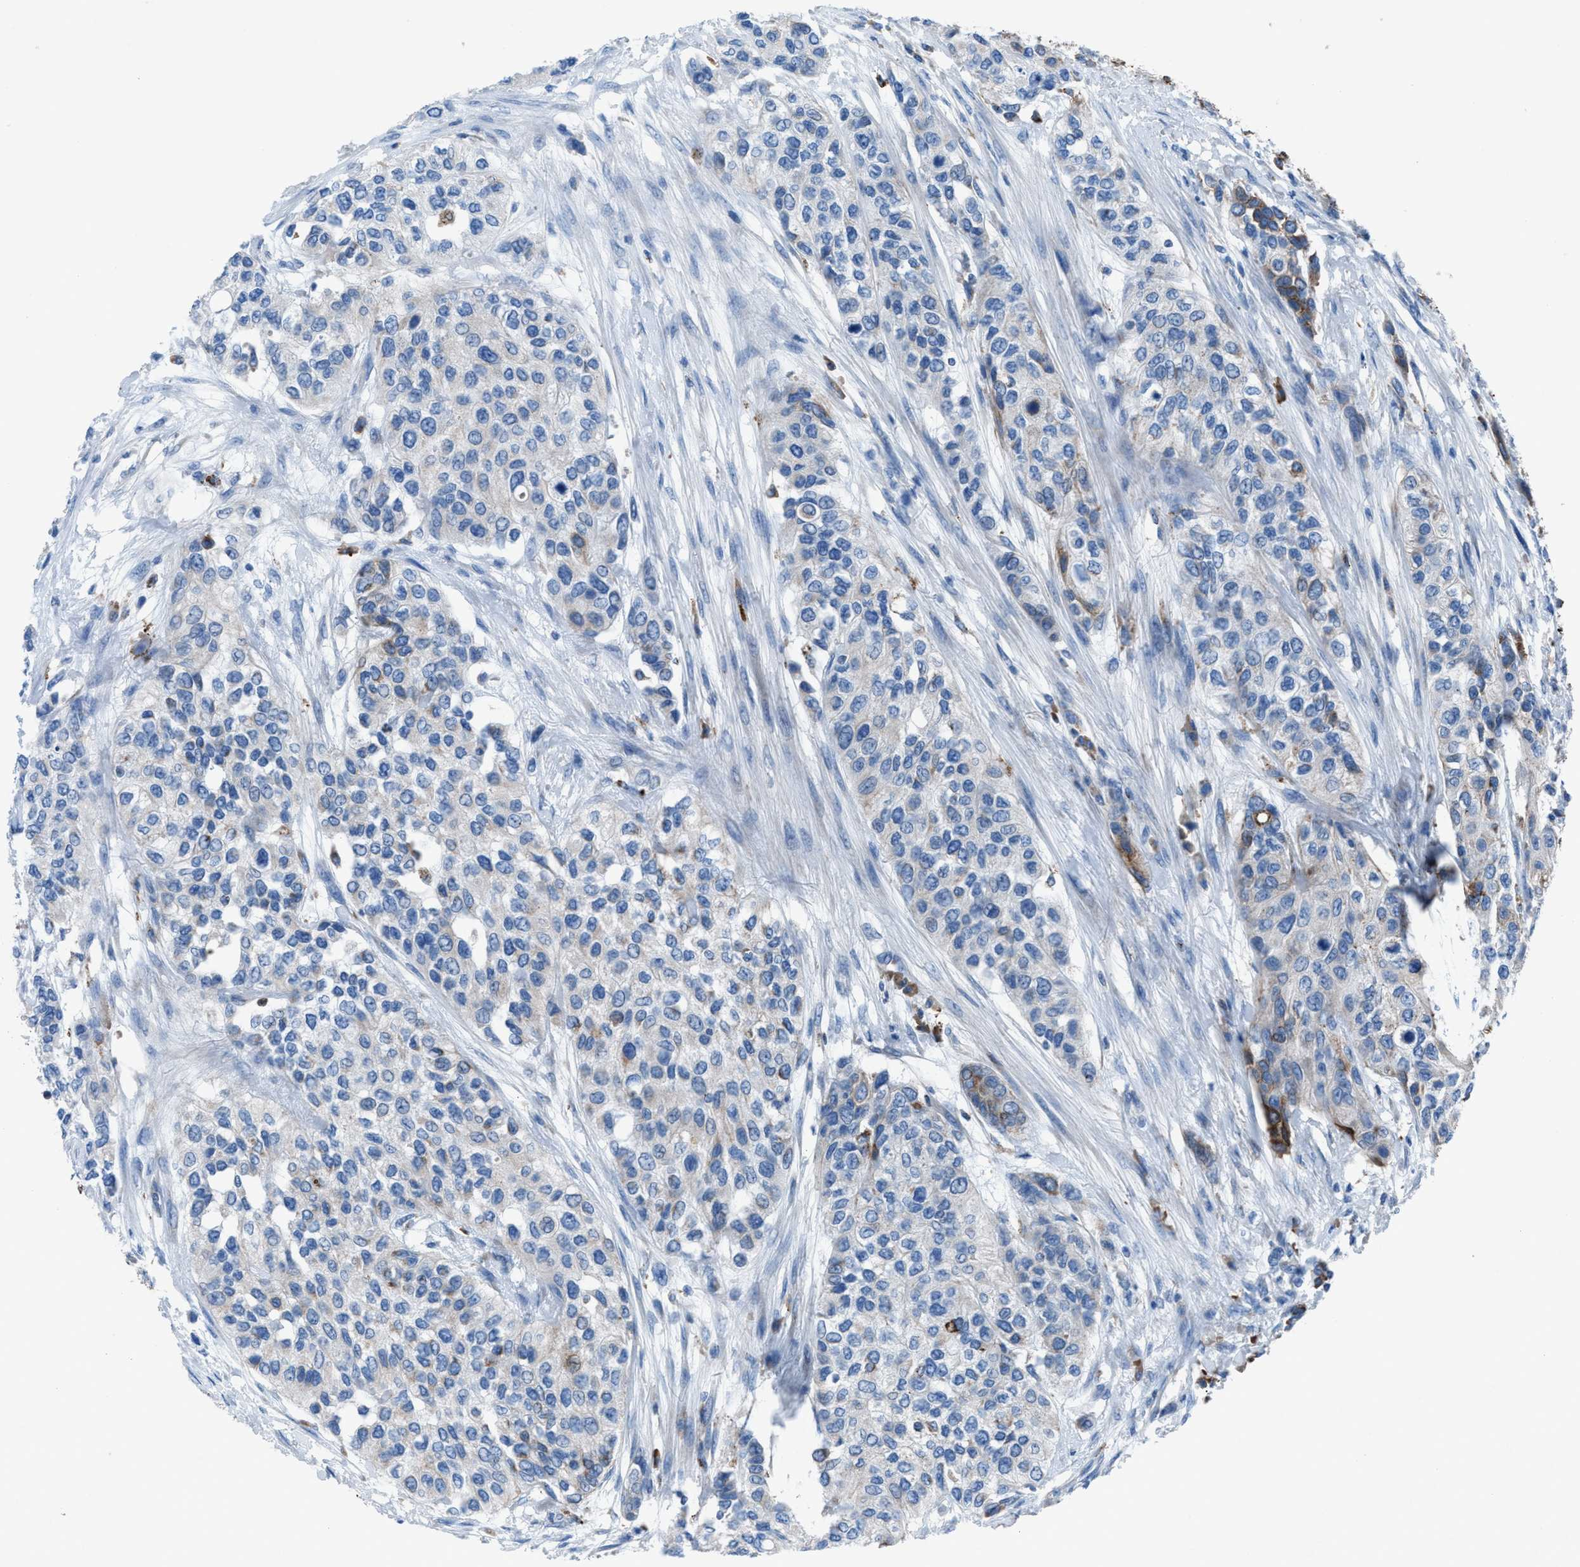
{"staining": {"intensity": "negative", "quantity": "none", "location": "none"}, "tissue": "urothelial cancer", "cell_type": "Tumor cells", "image_type": "cancer", "snomed": [{"axis": "morphology", "description": "Urothelial carcinoma, High grade"}, {"axis": "topography", "description": "Urinary bladder"}], "caption": "This is an immunohistochemistry (IHC) photomicrograph of high-grade urothelial carcinoma. There is no staining in tumor cells.", "gene": "CD1B", "patient": {"sex": "female", "age": 56}}